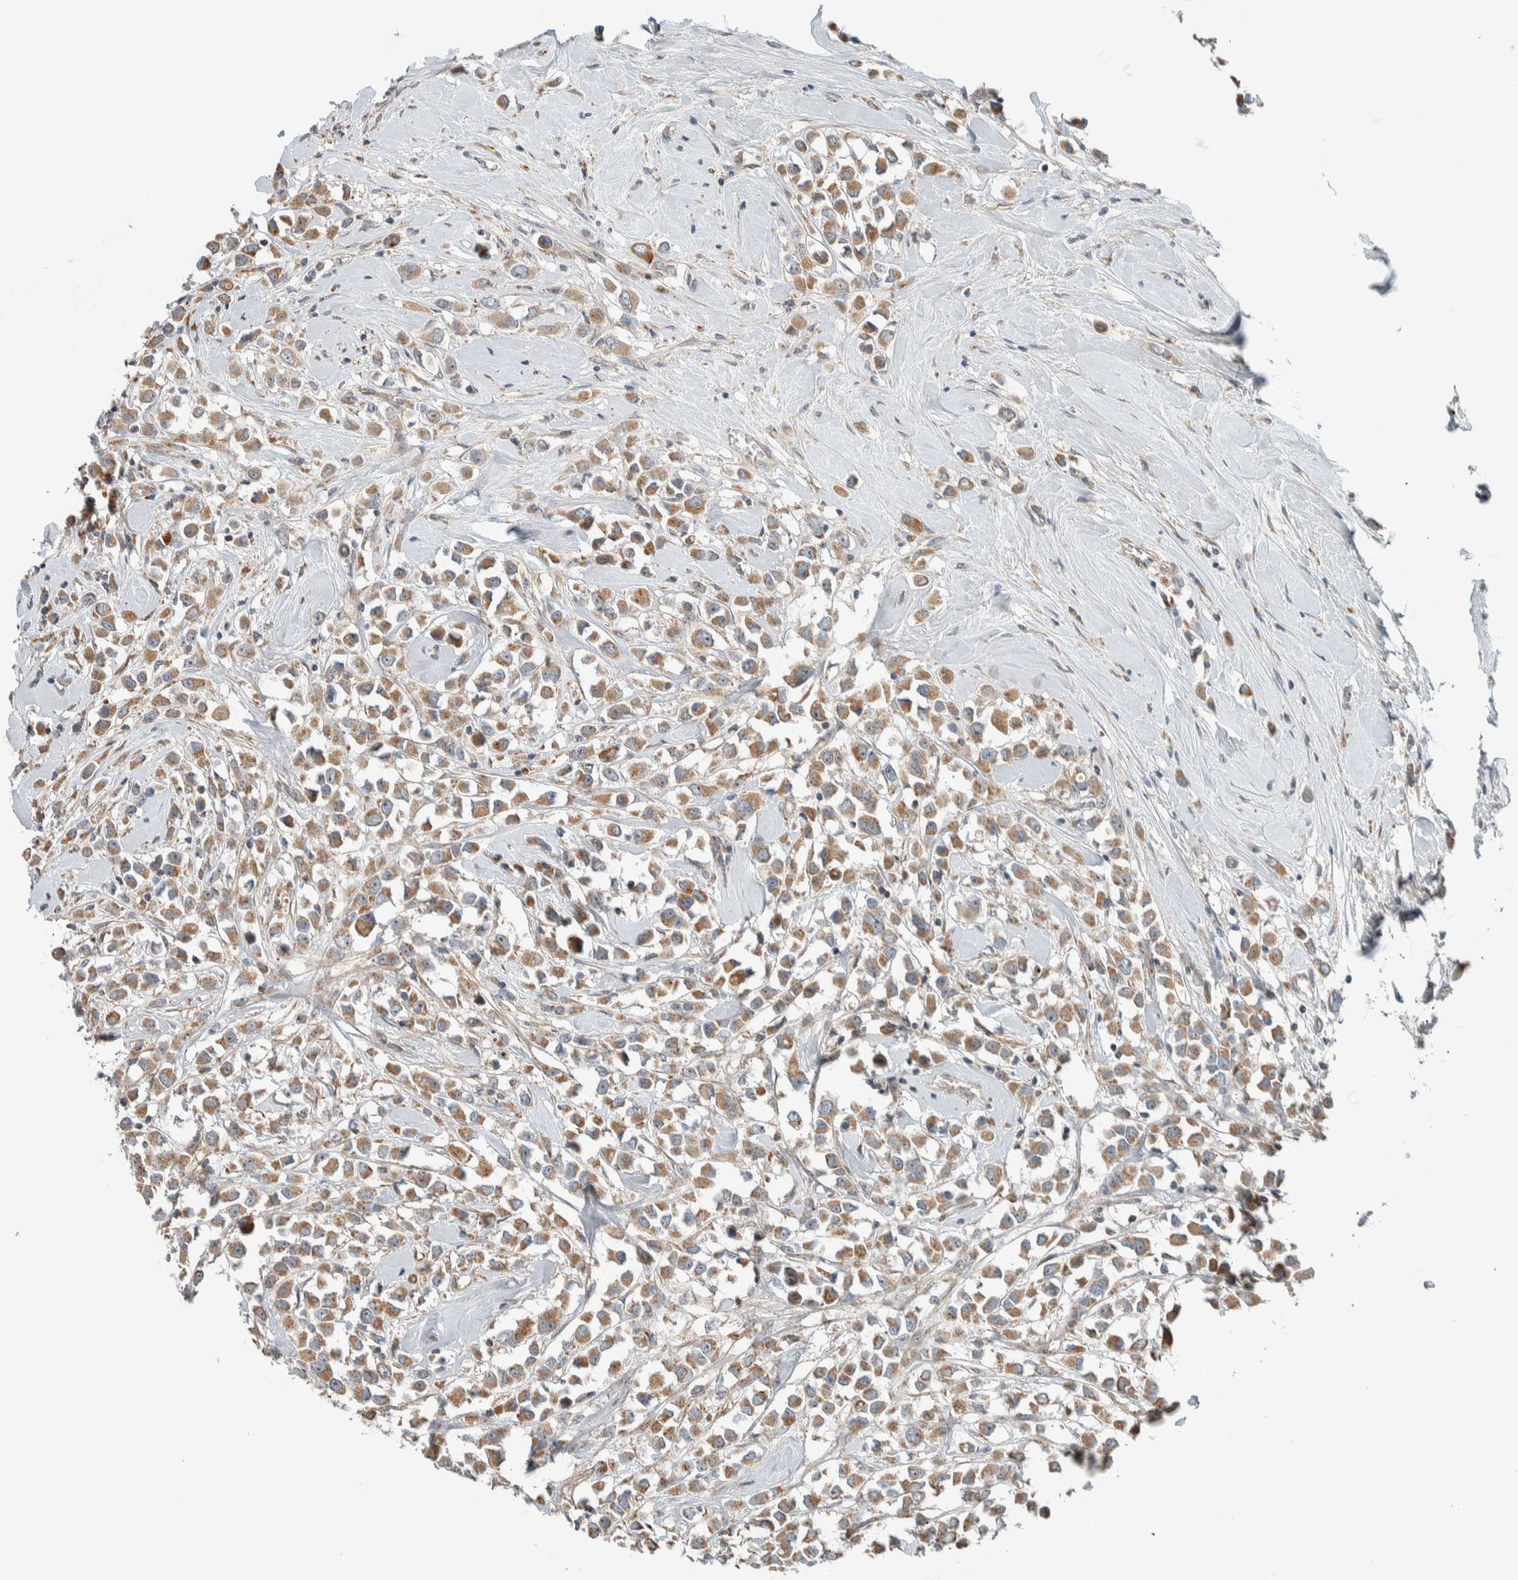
{"staining": {"intensity": "moderate", "quantity": ">75%", "location": "cytoplasmic/membranous"}, "tissue": "breast cancer", "cell_type": "Tumor cells", "image_type": "cancer", "snomed": [{"axis": "morphology", "description": "Duct carcinoma"}, {"axis": "topography", "description": "Breast"}], "caption": "Immunohistochemistry (IHC) histopathology image of neoplastic tissue: breast invasive ductal carcinoma stained using IHC displays medium levels of moderate protein expression localized specifically in the cytoplasmic/membranous of tumor cells, appearing as a cytoplasmic/membranous brown color.", "gene": "SLFN12L", "patient": {"sex": "female", "age": 61}}